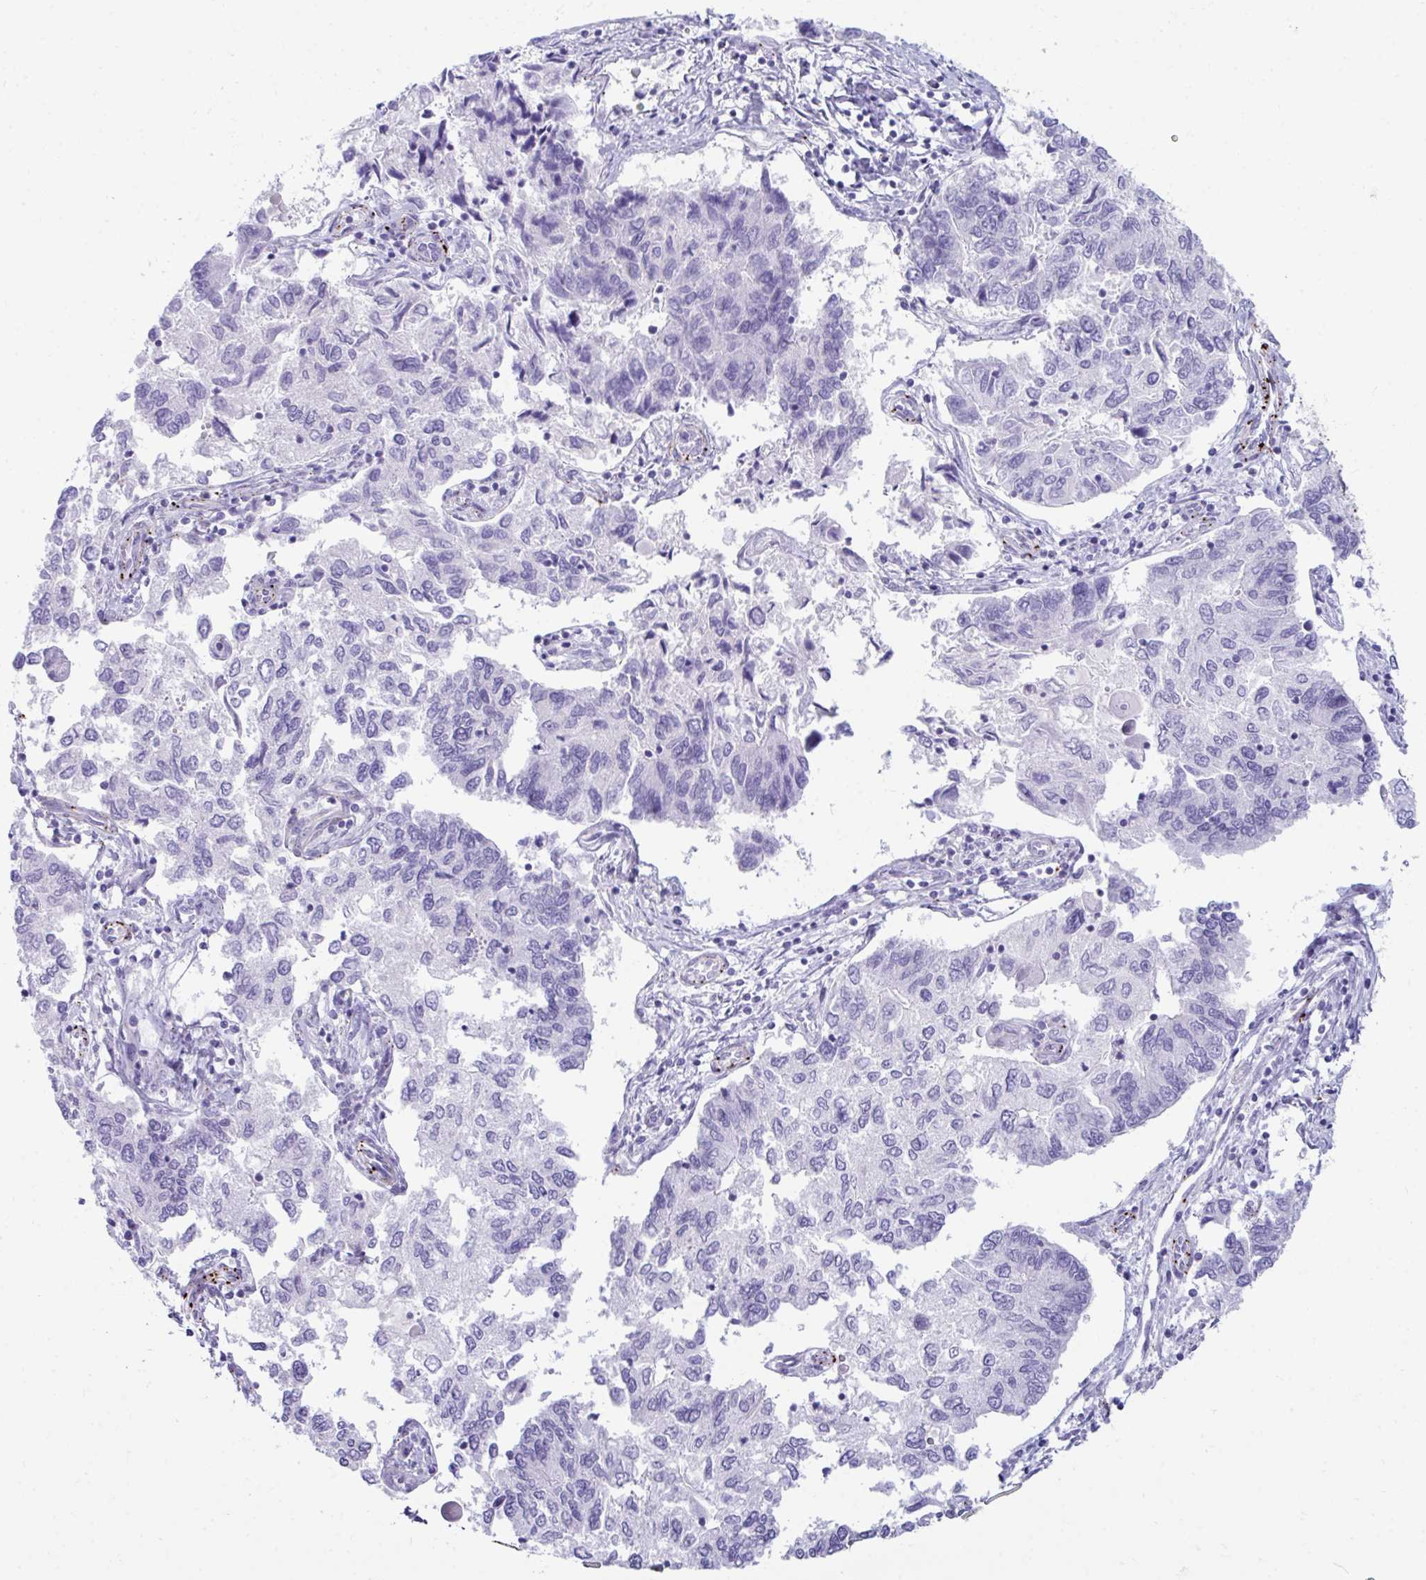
{"staining": {"intensity": "negative", "quantity": "none", "location": "none"}, "tissue": "endometrial cancer", "cell_type": "Tumor cells", "image_type": "cancer", "snomed": [{"axis": "morphology", "description": "Carcinoma, NOS"}, {"axis": "topography", "description": "Uterus"}], "caption": "A high-resolution image shows IHC staining of endometrial cancer, which exhibits no significant staining in tumor cells. The staining is performed using DAB (3,3'-diaminobenzidine) brown chromogen with nuclei counter-stained in using hematoxylin.", "gene": "UBL3", "patient": {"sex": "female", "age": 76}}